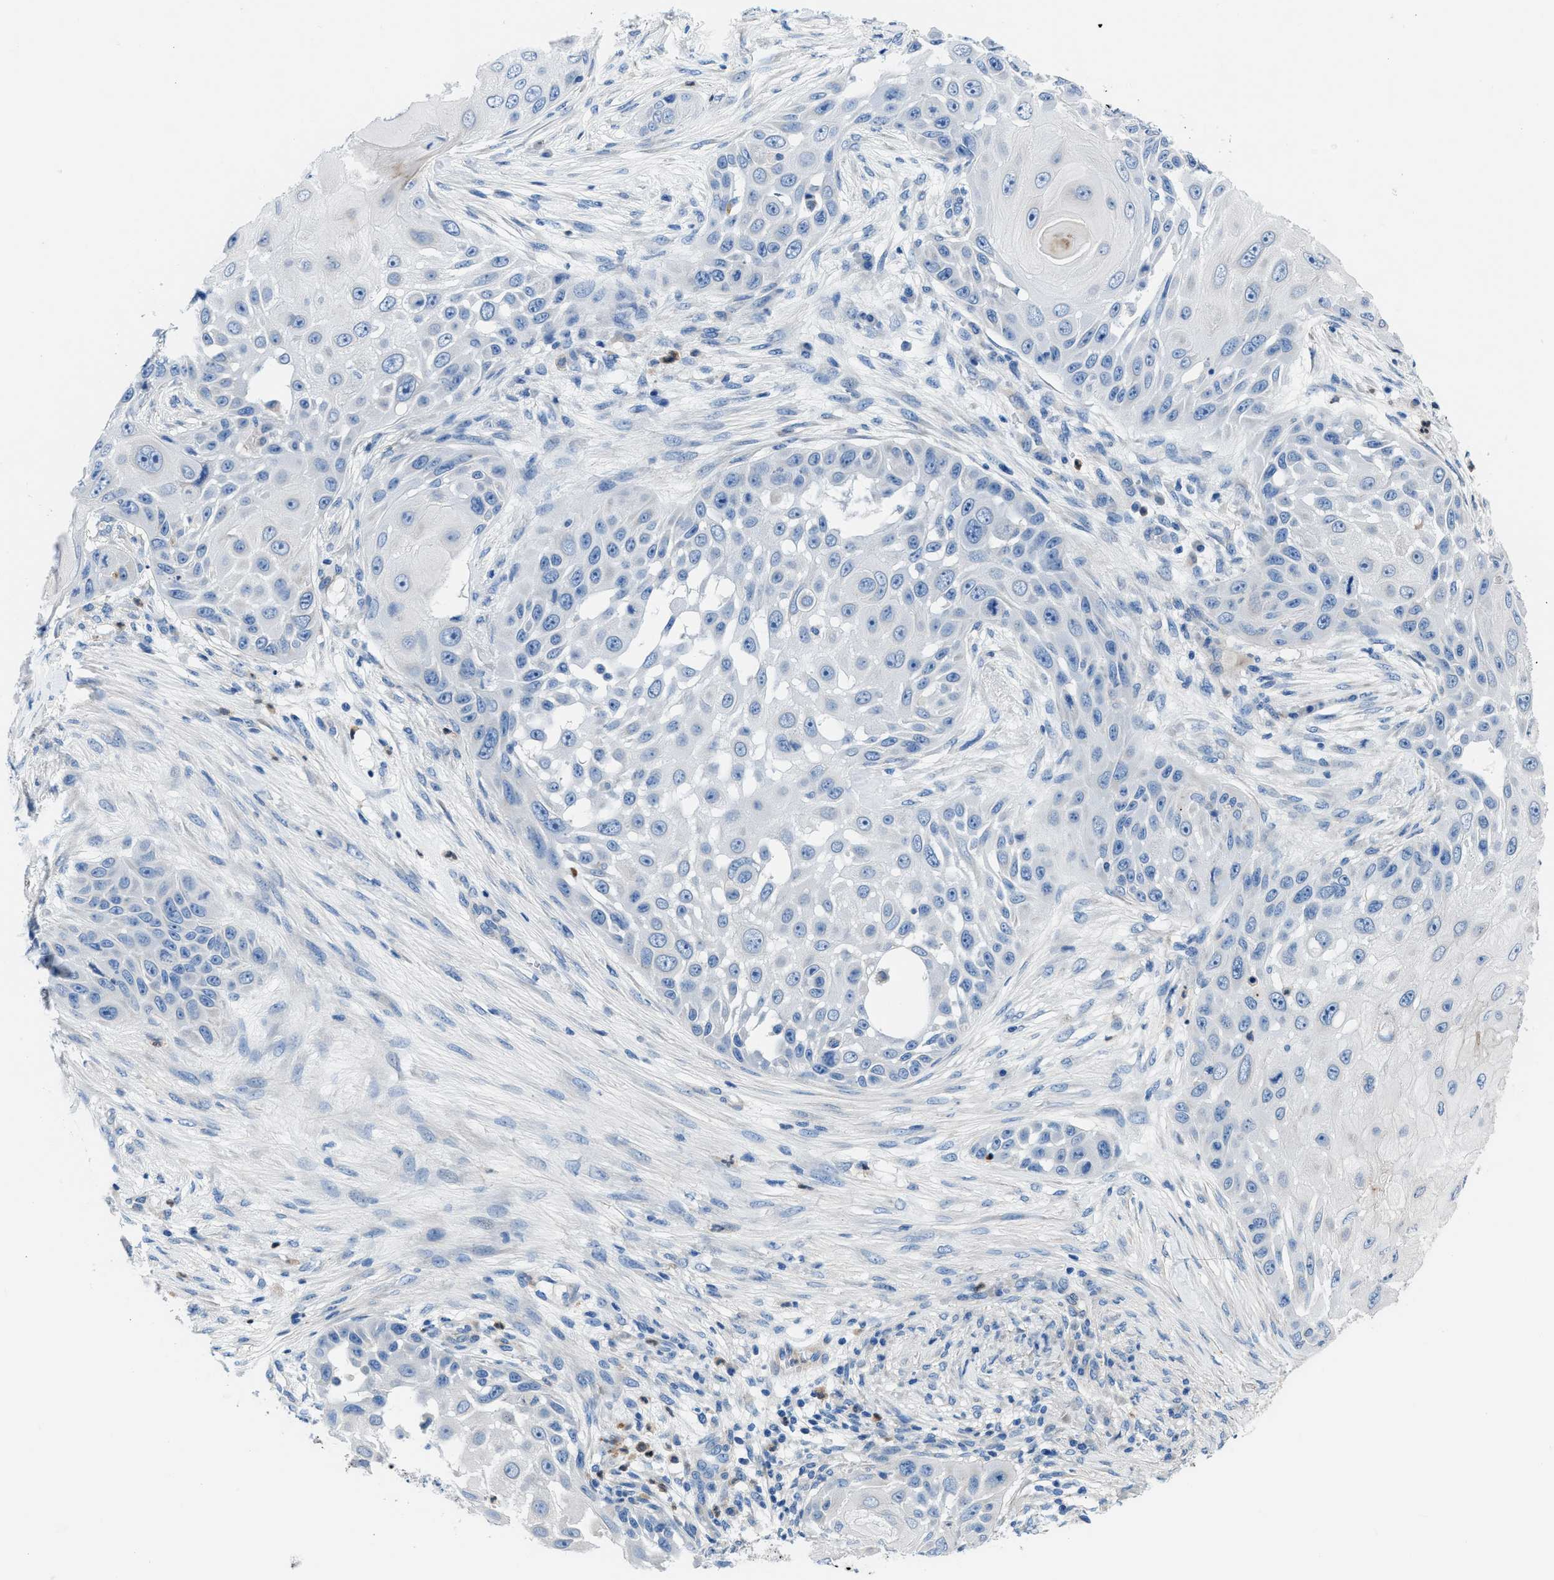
{"staining": {"intensity": "negative", "quantity": "none", "location": "none"}, "tissue": "skin cancer", "cell_type": "Tumor cells", "image_type": "cancer", "snomed": [{"axis": "morphology", "description": "Squamous cell carcinoma, NOS"}, {"axis": "topography", "description": "Skin"}], "caption": "The immunohistochemistry (IHC) micrograph has no significant expression in tumor cells of skin cancer tissue. (DAB (3,3'-diaminobenzidine) IHC with hematoxylin counter stain).", "gene": "ITPR1", "patient": {"sex": "female", "age": 44}}